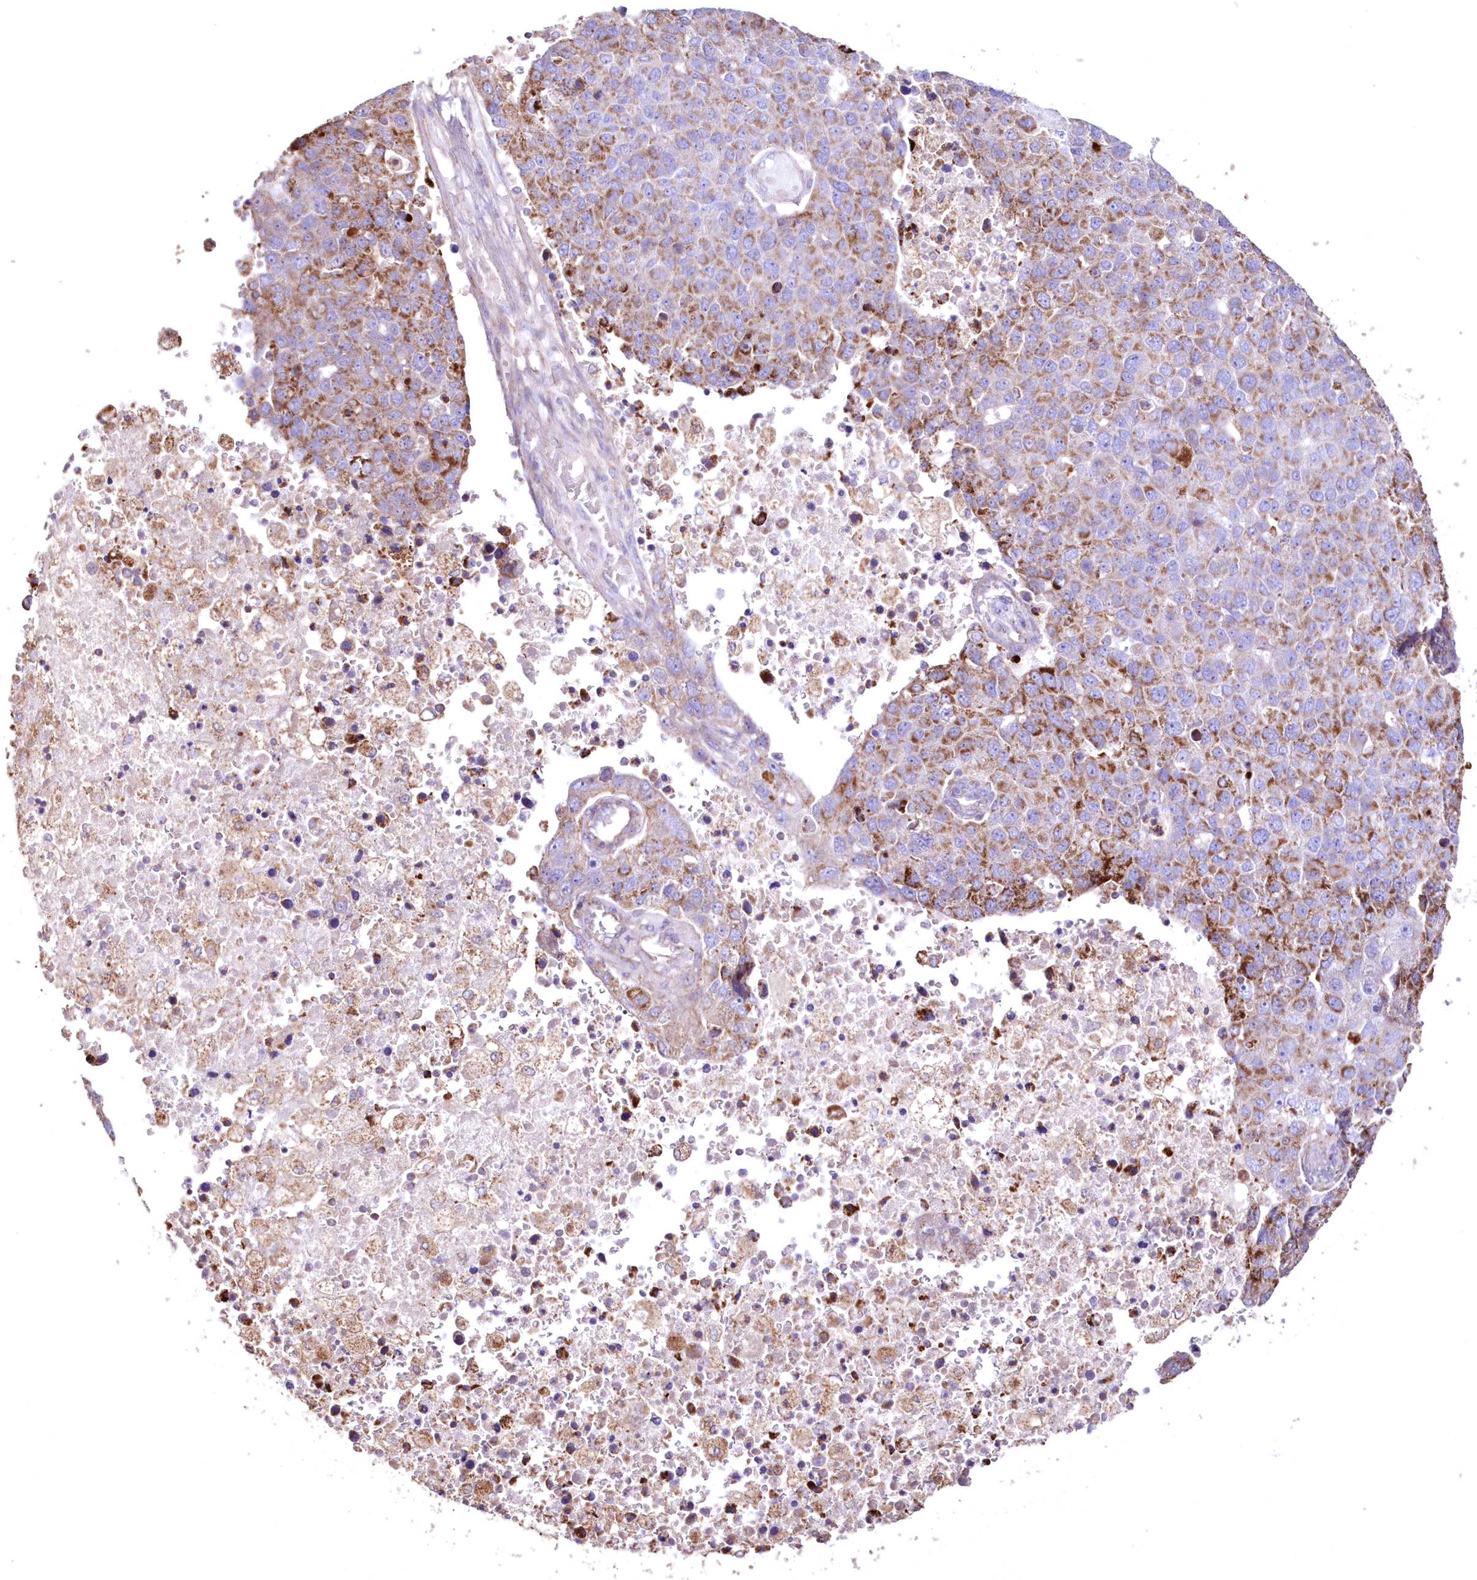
{"staining": {"intensity": "moderate", "quantity": "25%-75%", "location": "cytoplasmic/membranous"}, "tissue": "pancreatic cancer", "cell_type": "Tumor cells", "image_type": "cancer", "snomed": [{"axis": "morphology", "description": "Adenocarcinoma, NOS"}, {"axis": "topography", "description": "Pancreas"}], "caption": "High-power microscopy captured an immunohistochemistry histopathology image of pancreatic cancer, revealing moderate cytoplasmic/membranous expression in about 25%-75% of tumor cells.", "gene": "HADHB", "patient": {"sex": "female", "age": 61}}